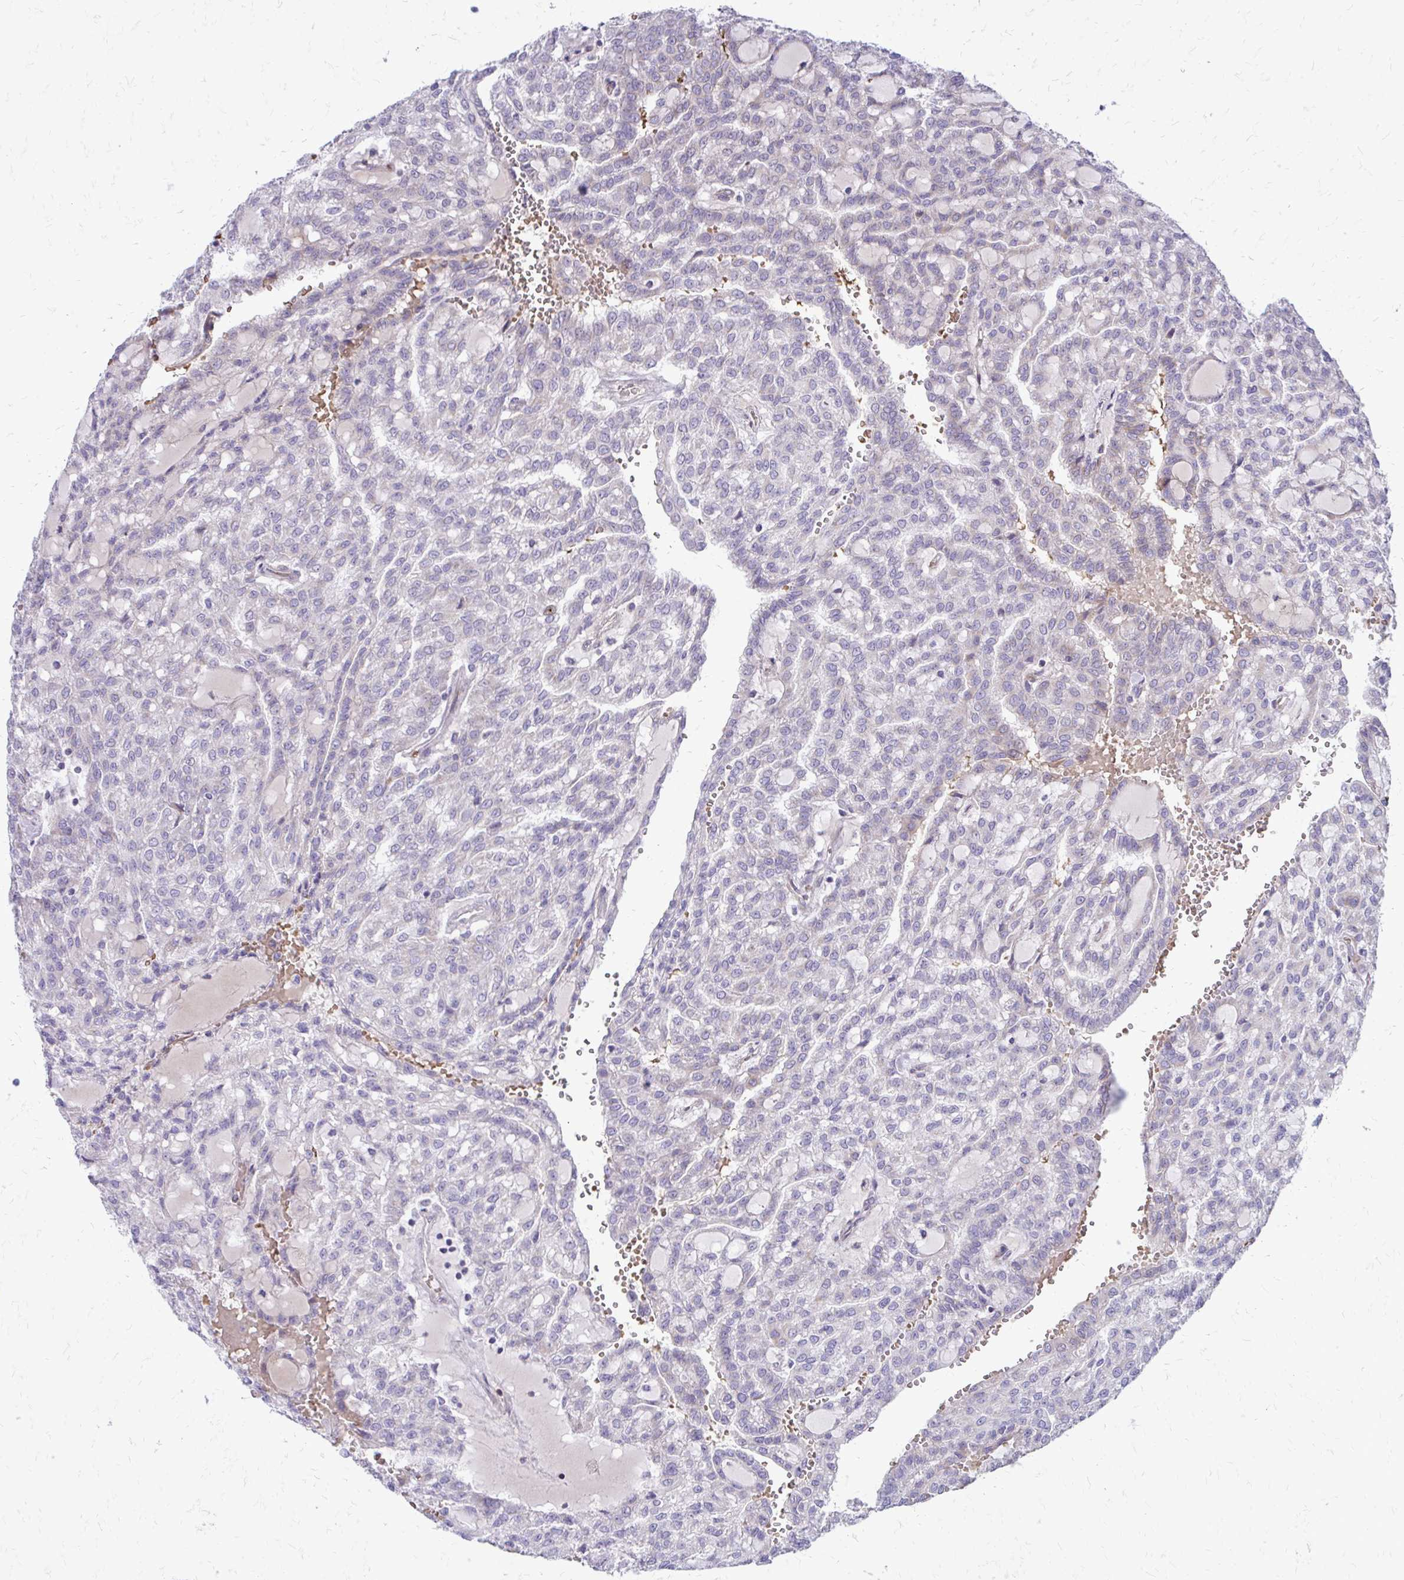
{"staining": {"intensity": "negative", "quantity": "none", "location": "none"}, "tissue": "renal cancer", "cell_type": "Tumor cells", "image_type": "cancer", "snomed": [{"axis": "morphology", "description": "Adenocarcinoma, NOS"}, {"axis": "topography", "description": "Kidney"}], "caption": "Immunohistochemistry (IHC) image of human renal cancer (adenocarcinoma) stained for a protein (brown), which shows no staining in tumor cells.", "gene": "FUNDC2", "patient": {"sex": "male", "age": 63}}